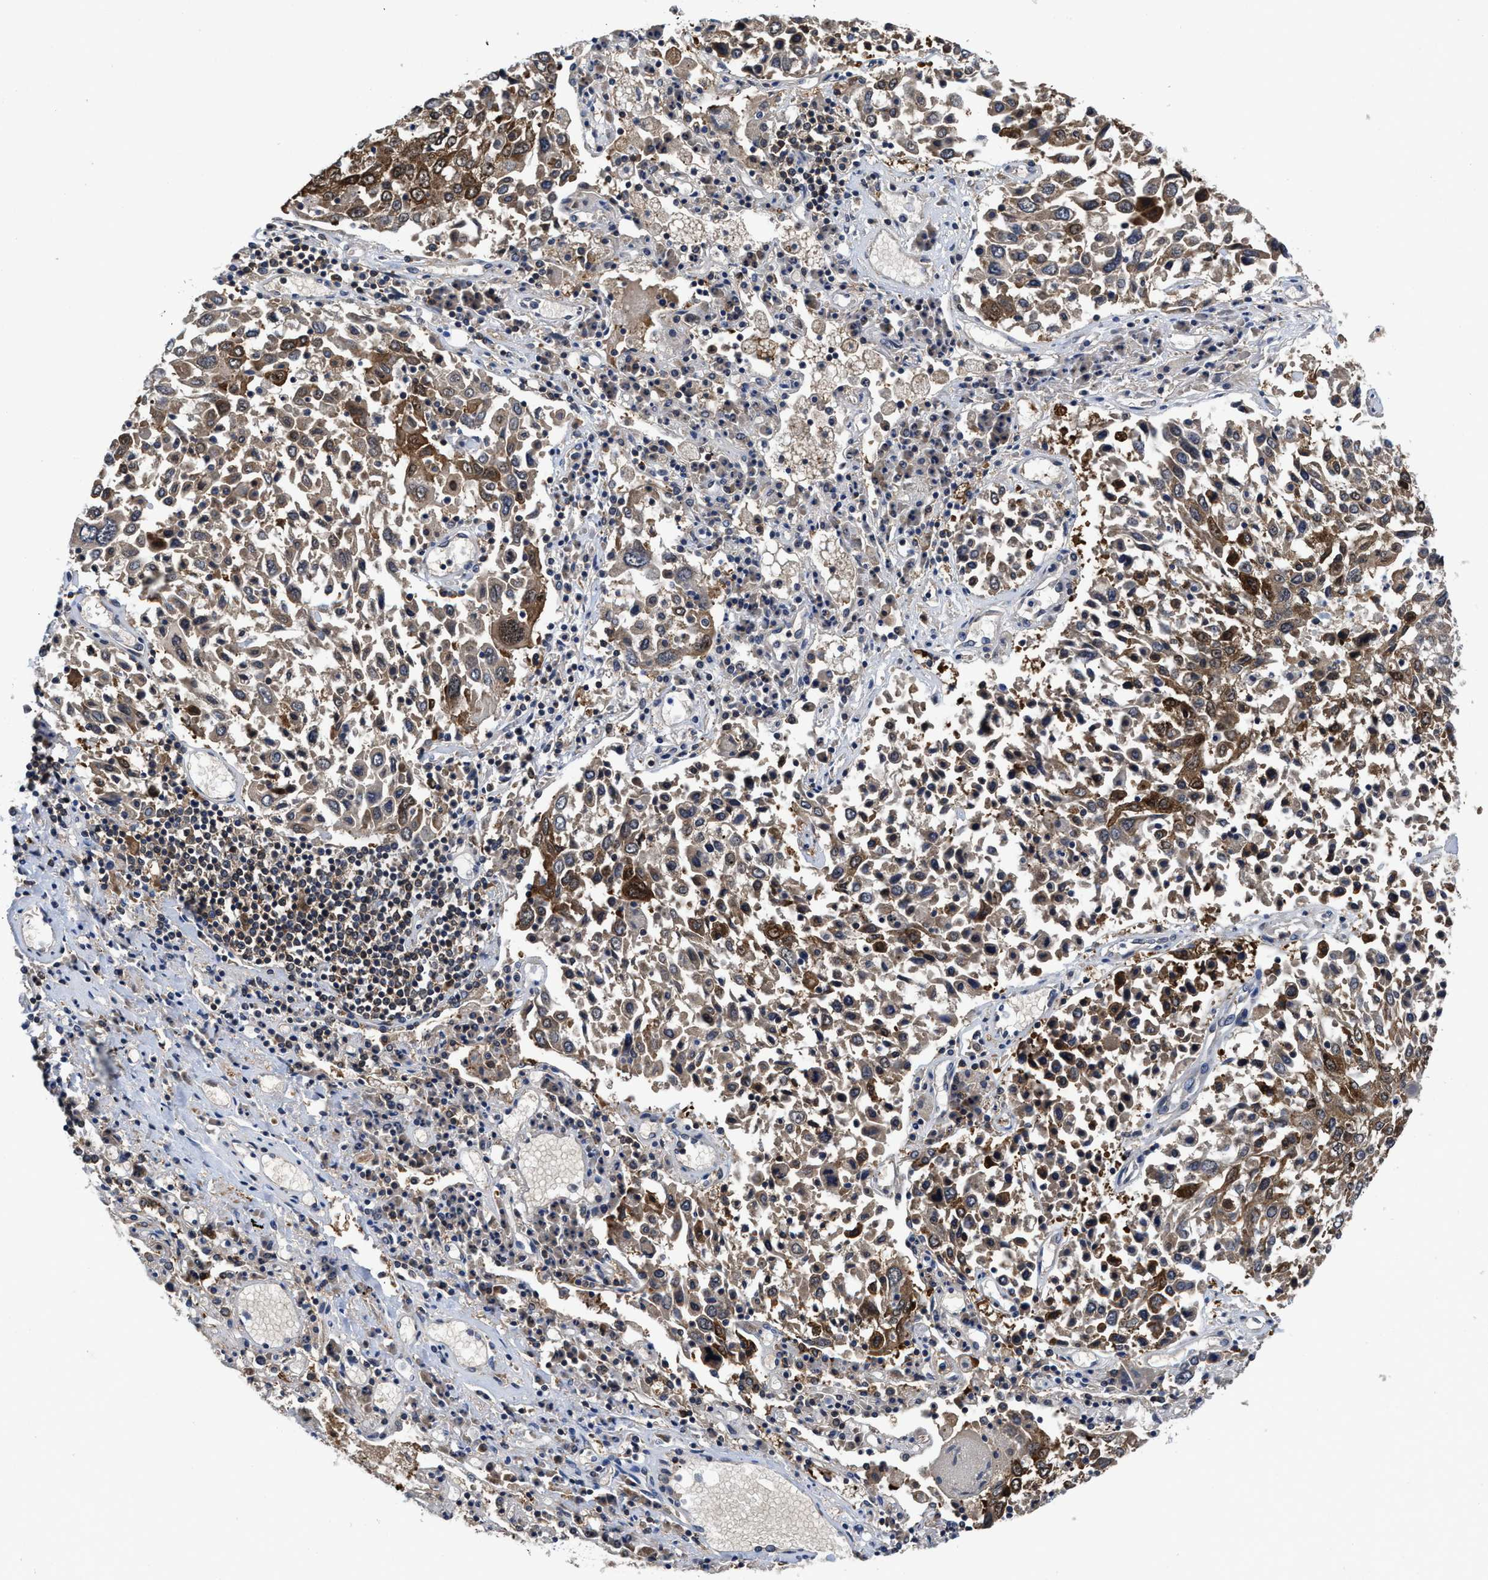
{"staining": {"intensity": "moderate", "quantity": ">75%", "location": "cytoplasmic/membranous"}, "tissue": "lung cancer", "cell_type": "Tumor cells", "image_type": "cancer", "snomed": [{"axis": "morphology", "description": "Squamous cell carcinoma, NOS"}, {"axis": "topography", "description": "Lung"}], "caption": "Immunohistochemistry histopathology image of squamous cell carcinoma (lung) stained for a protein (brown), which demonstrates medium levels of moderate cytoplasmic/membranous expression in about >75% of tumor cells.", "gene": "KIF12", "patient": {"sex": "male", "age": 65}}